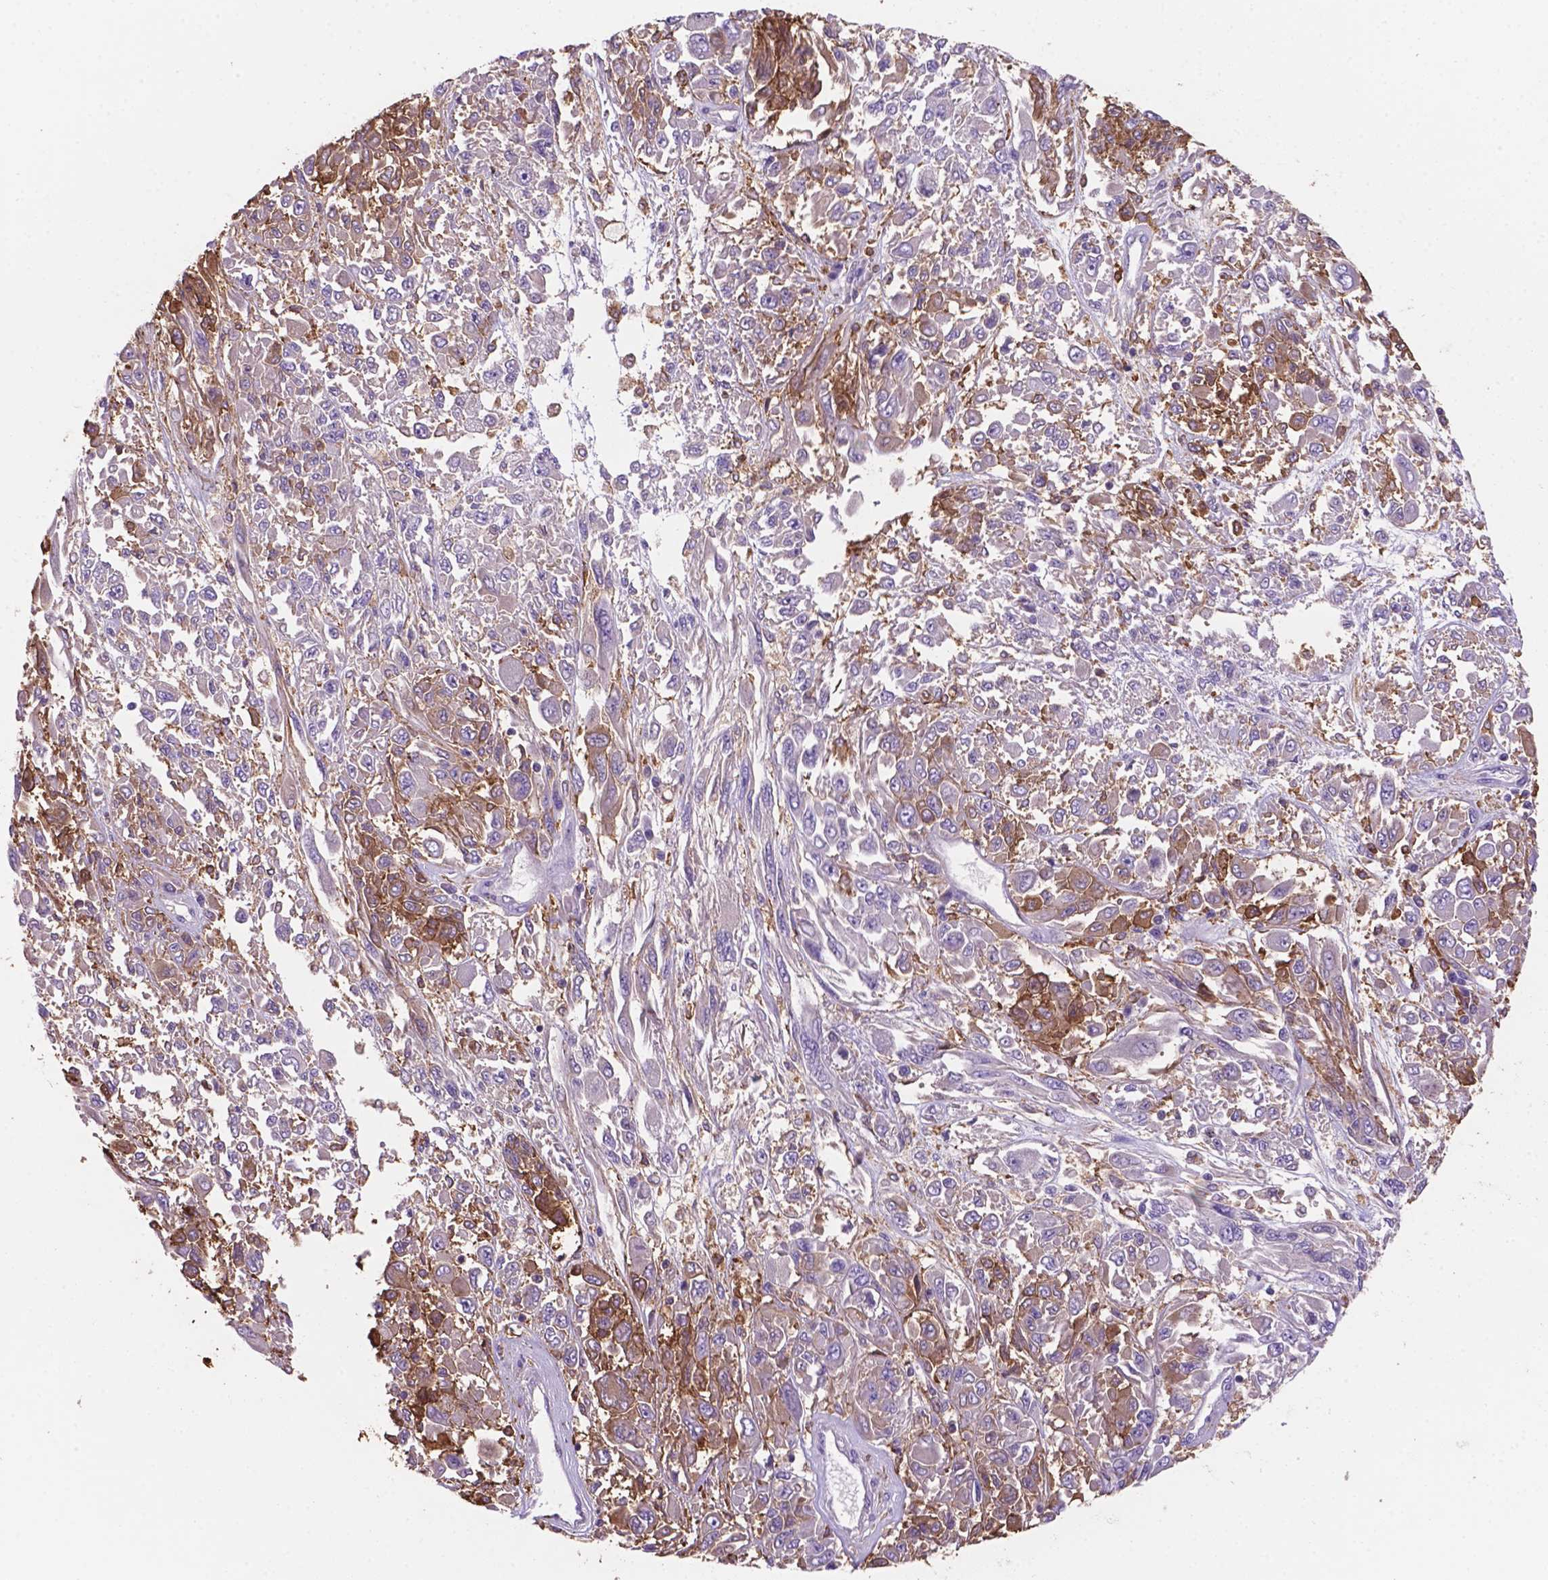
{"staining": {"intensity": "negative", "quantity": "none", "location": "none"}, "tissue": "melanoma", "cell_type": "Tumor cells", "image_type": "cancer", "snomed": [{"axis": "morphology", "description": "Malignant melanoma, NOS"}, {"axis": "topography", "description": "Skin"}], "caption": "A high-resolution photomicrograph shows immunohistochemistry staining of malignant melanoma, which shows no significant staining in tumor cells.", "gene": "MKRN2OS", "patient": {"sex": "female", "age": 91}}